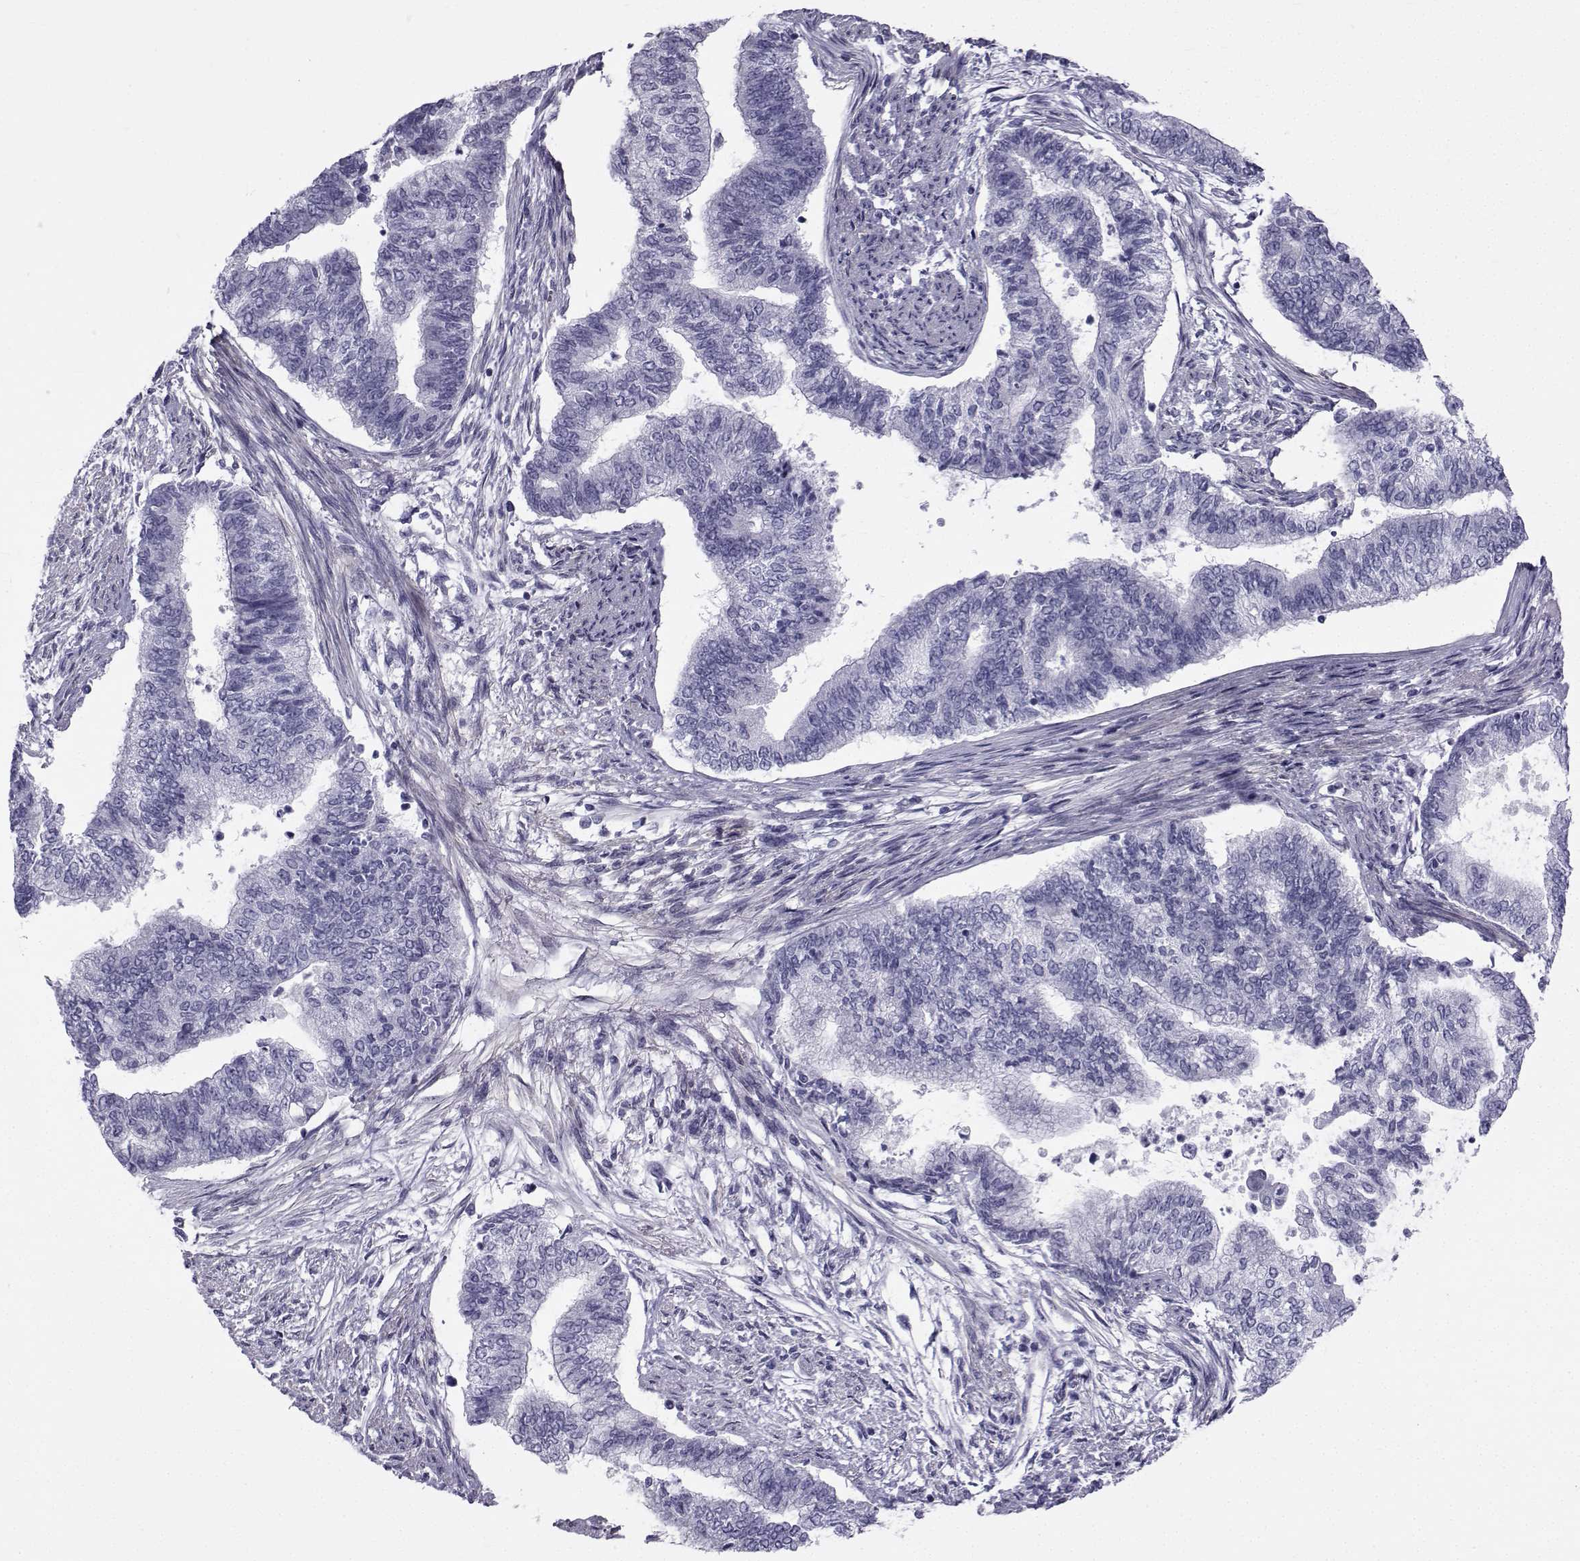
{"staining": {"intensity": "negative", "quantity": "none", "location": "none"}, "tissue": "endometrial cancer", "cell_type": "Tumor cells", "image_type": "cancer", "snomed": [{"axis": "morphology", "description": "Adenocarcinoma, NOS"}, {"axis": "topography", "description": "Endometrium"}], "caption": "Photomicrograph shows no protein positivity in tumor cells of endometrial cancer (adenocarcinoma) tissue.", "gene": "SPANXD", "patient": {"sex": "female", "age": 65}}